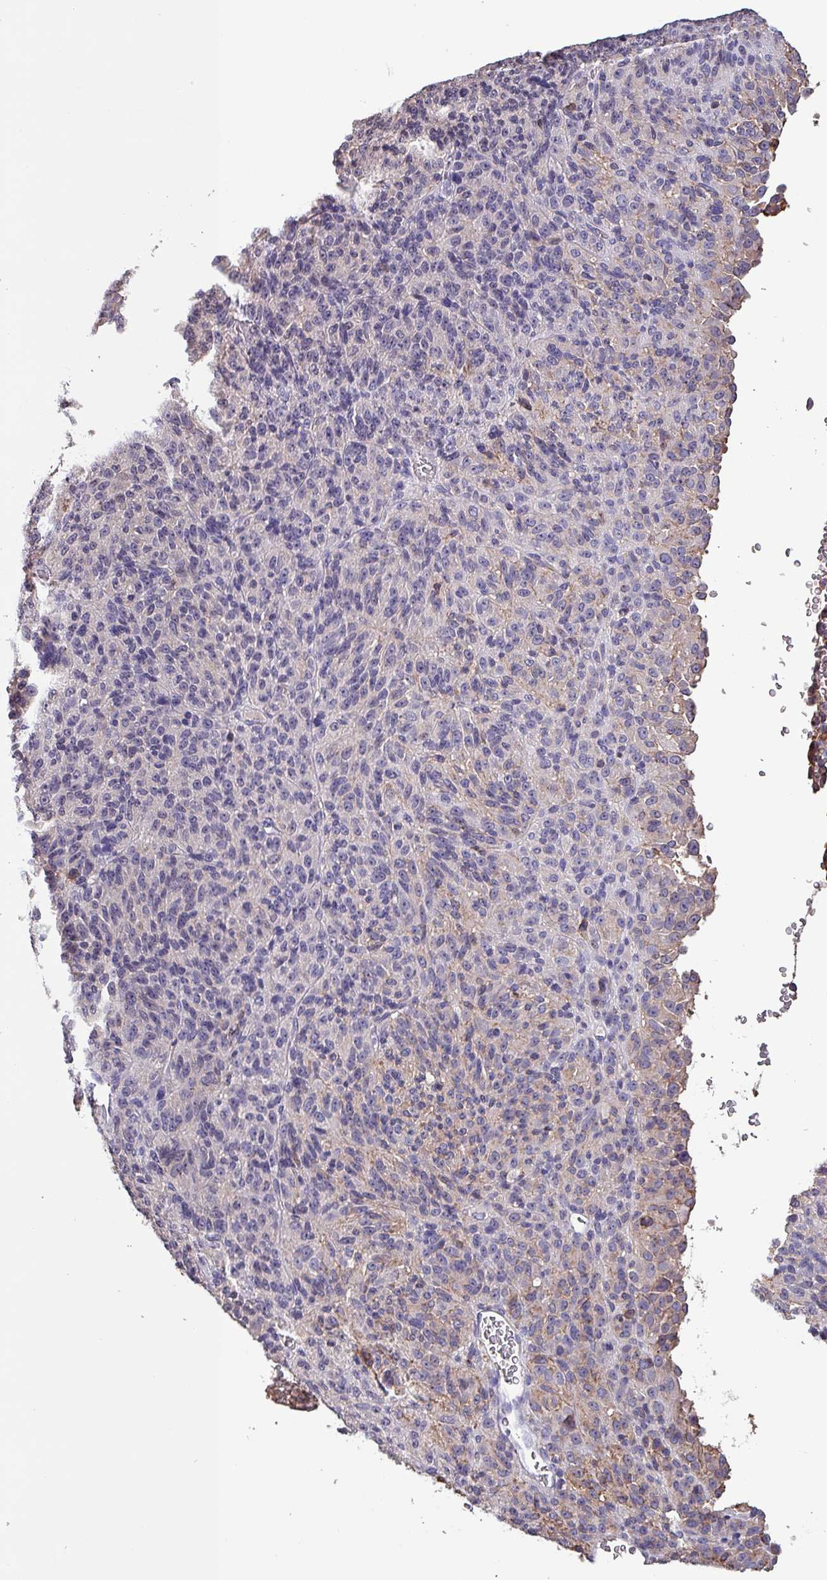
{"staining": {"intensity": "weak", "quantity": "<25%", "location": "cytoplasmic/membranous"}, "tissue": "melanoma", "cell_type": "Tumor cells", "image_type": "cancer", "snomed": [{"axis": "morphology", "description": "Malignant melanoma, Metastatic site"}, {"axis": "topography", "description": "Brain"}], "caption": "Tumor cells are negative for protein expression in human melanoma.", "gene": "HTRA4", "patient": {"sex": "female", "age": 56}}